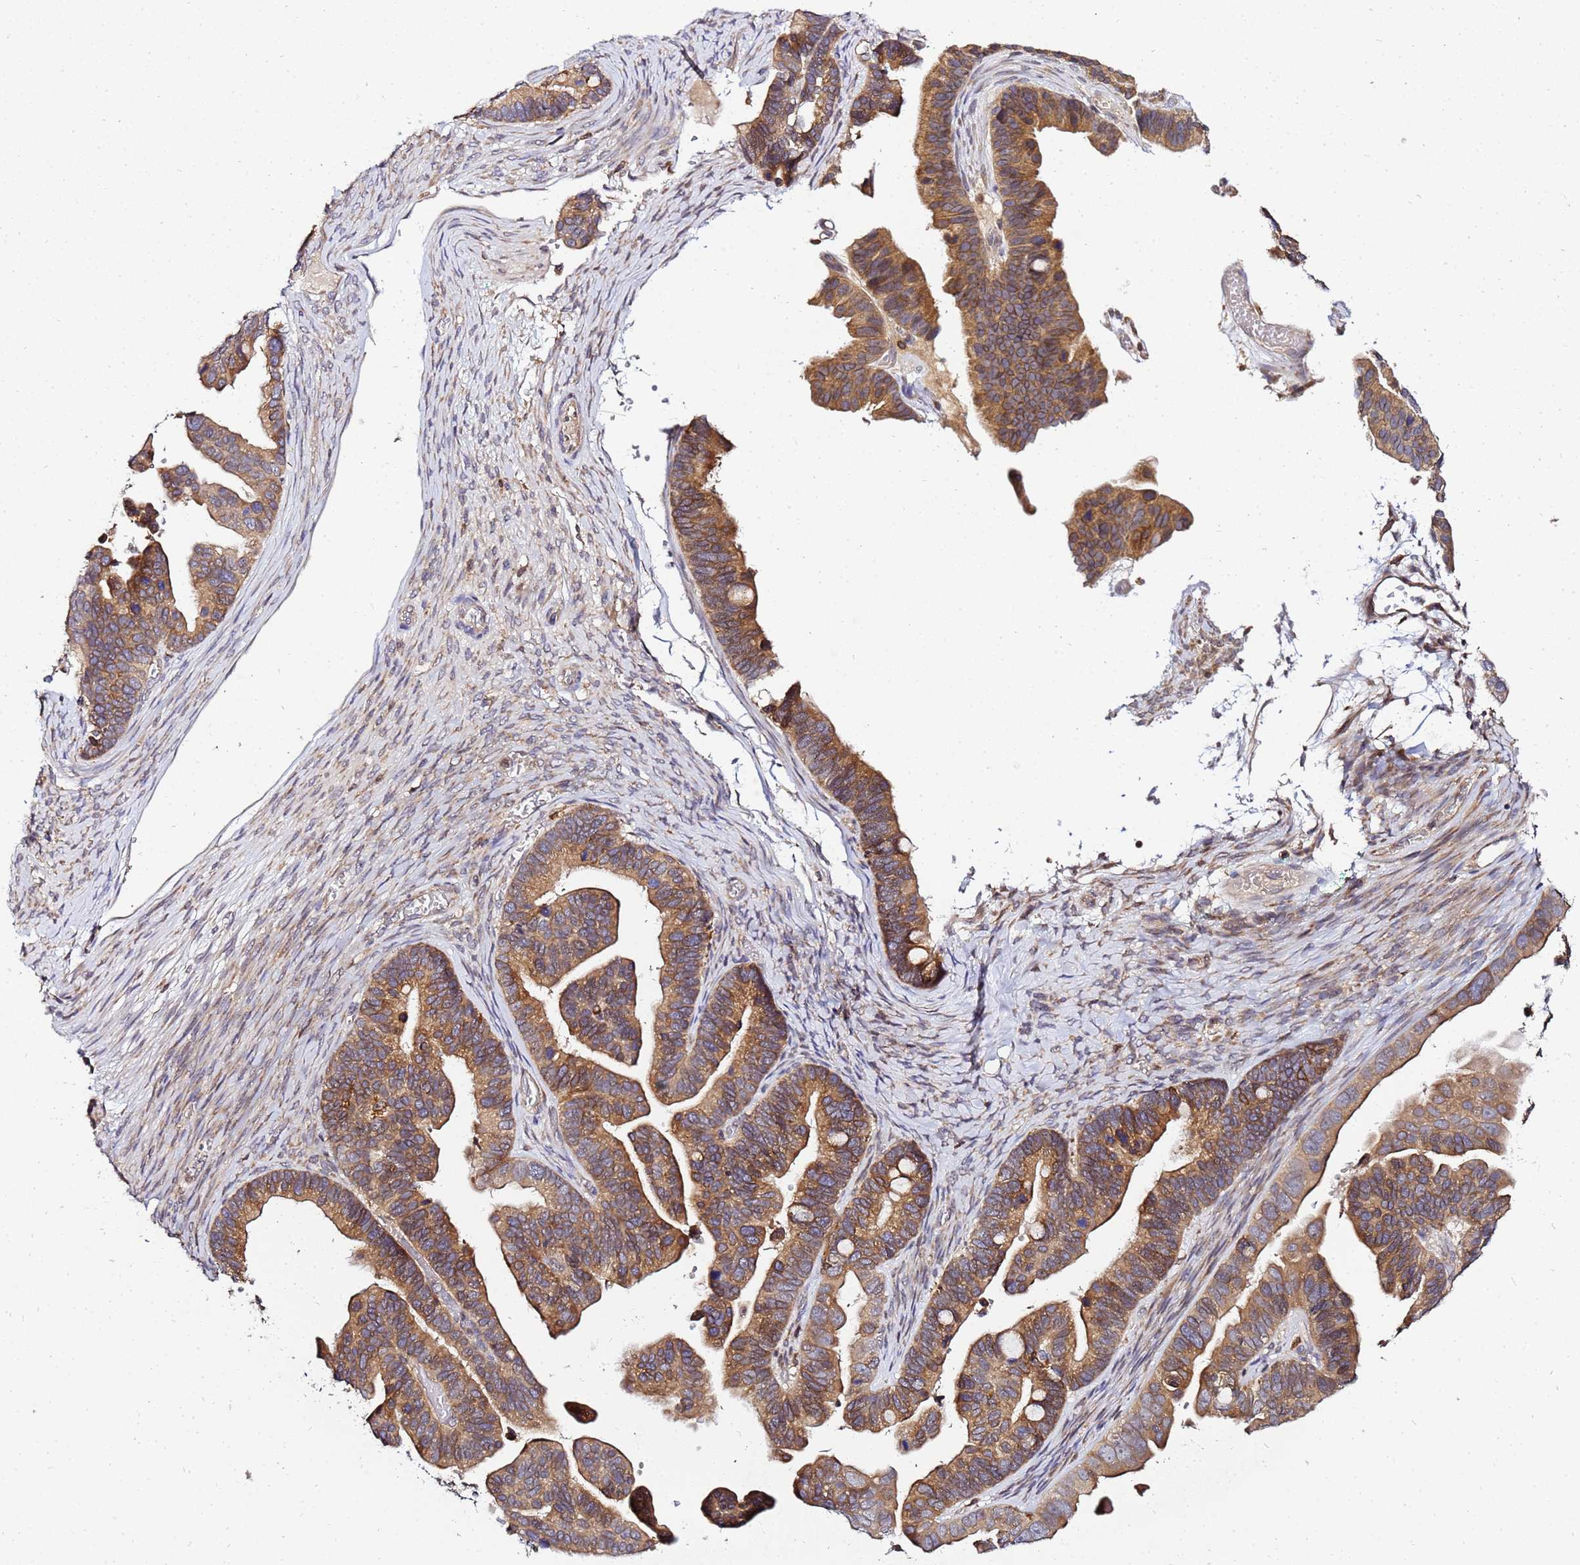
{"staining": {"intensity": "moderate", "quantity": ">75%", "location": "cytoplasmic/membranous"}, "tissue": "ovarian cancer", "cell_type": "Tumor cells", "image_type": "cancer", "snomed": [{"axis": "morphology", "description": "Cystadenocarcinoma, serous, NOS"}, {"axis": "topography", "description": "Ovary"}], "caption": "An IHC histopathology image of neoplastic tissue is shown. Protein staining in brown labels moderate cytoplasmic/membranous positivity in ovarian serous cystadenocarcinoma within tumor cells.", "gene": "ADPGK", "patient": {"sex": "female", "age": 56}}